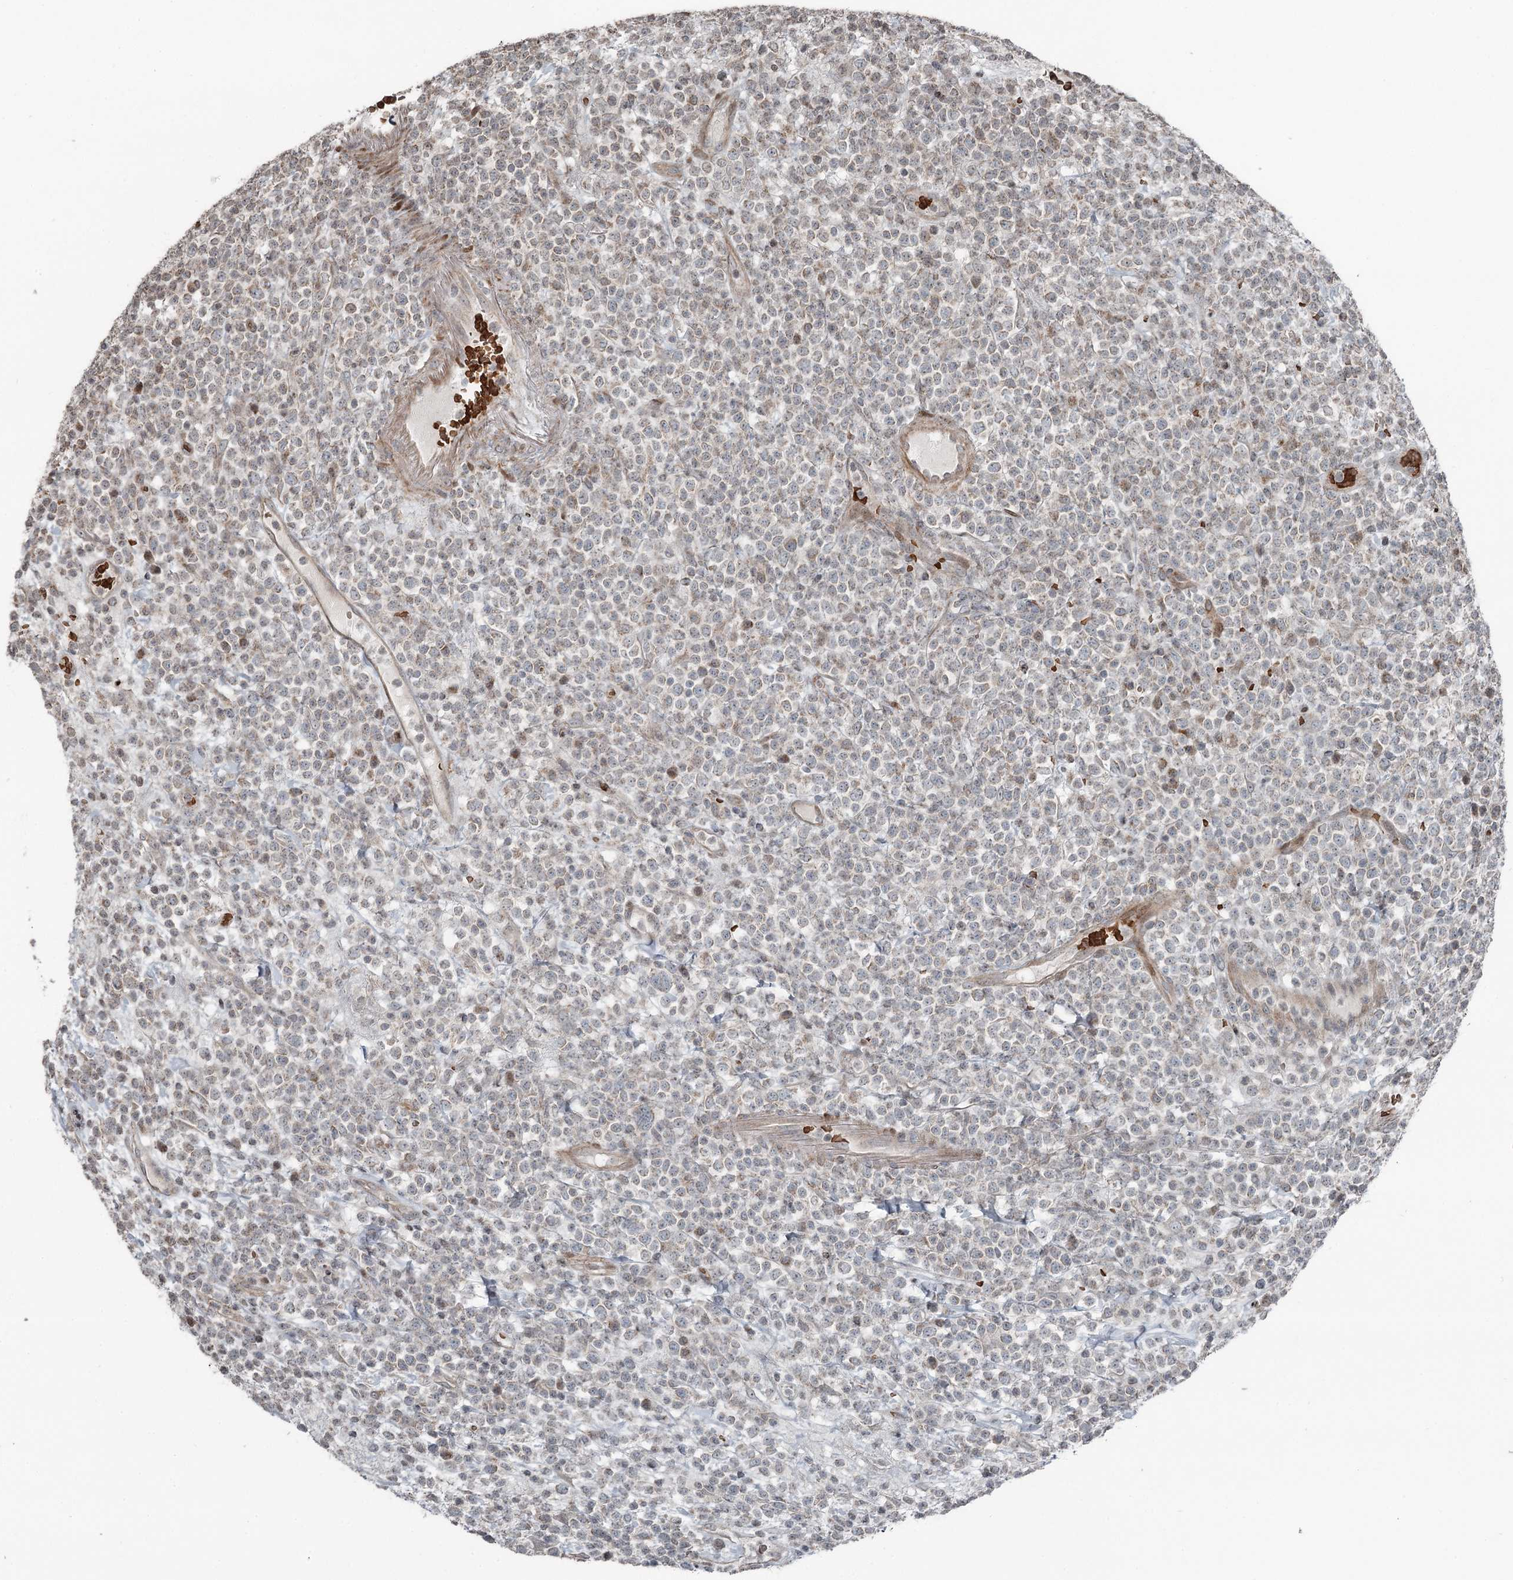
{"staining": {"intensity": "weak", "quantity": "<25%", "location": "cytoplasmic/membranous"}, "tissue": "lymphoma", "cell_type": "Tumor cells", "image_type": "cancer", "snomed": [{"axis": "morphology", "description": "Malignant lymphoma, non-Hodgkin's type, High grade"}, {"axis": "topography", "description": "Colon"}], "caption": "Tumor cells show no significant protein expression in lymphoma. Brightfield microscopy of IHC stained with DAB (brown) and hematoxylin (blue), captured at high magnification.", "gene": "RASSF8", "patient": {"sex": "female", "age": 53}}